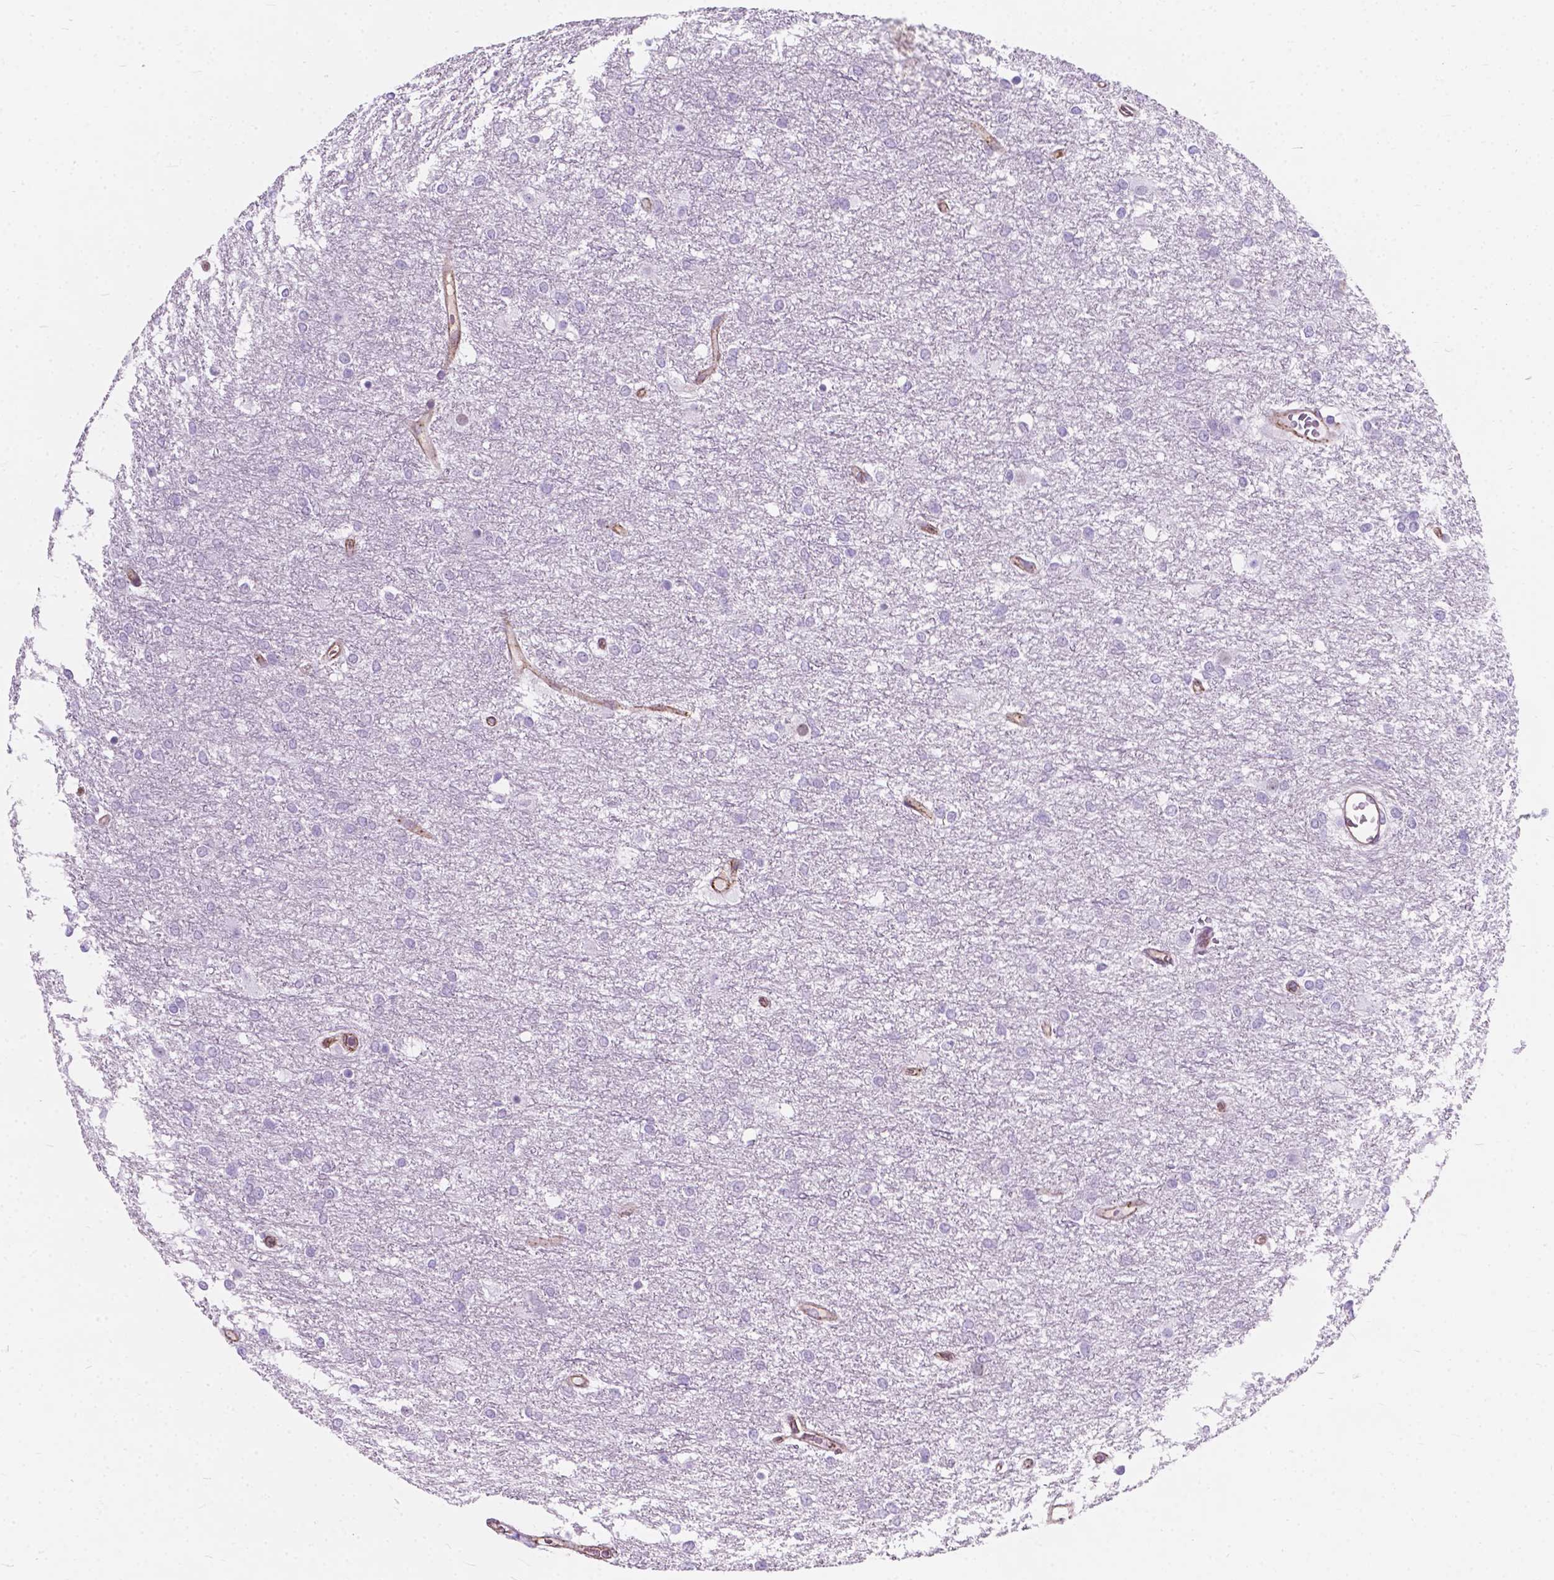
{"staining": {"intensity": "negative", "quantity": "none", "location": "none"}, "tissue": "glioma", "cell_type": "Tumor cells", "image_type": "cancer", "snomed": [{"axis": "morphology", "description": "Glioma, malignant, High grade"}, {"axis": "topography", "description": "Brain"}], "caption": "There is no significant expression in tumor cells of high-grade glioma (malignant). The staining is performed using DAB brown chromogen with nuclei counter-stained in using hematoxylin.", "gene": "KIAA0040", "patient": {"sex": "female", "age": 61}}